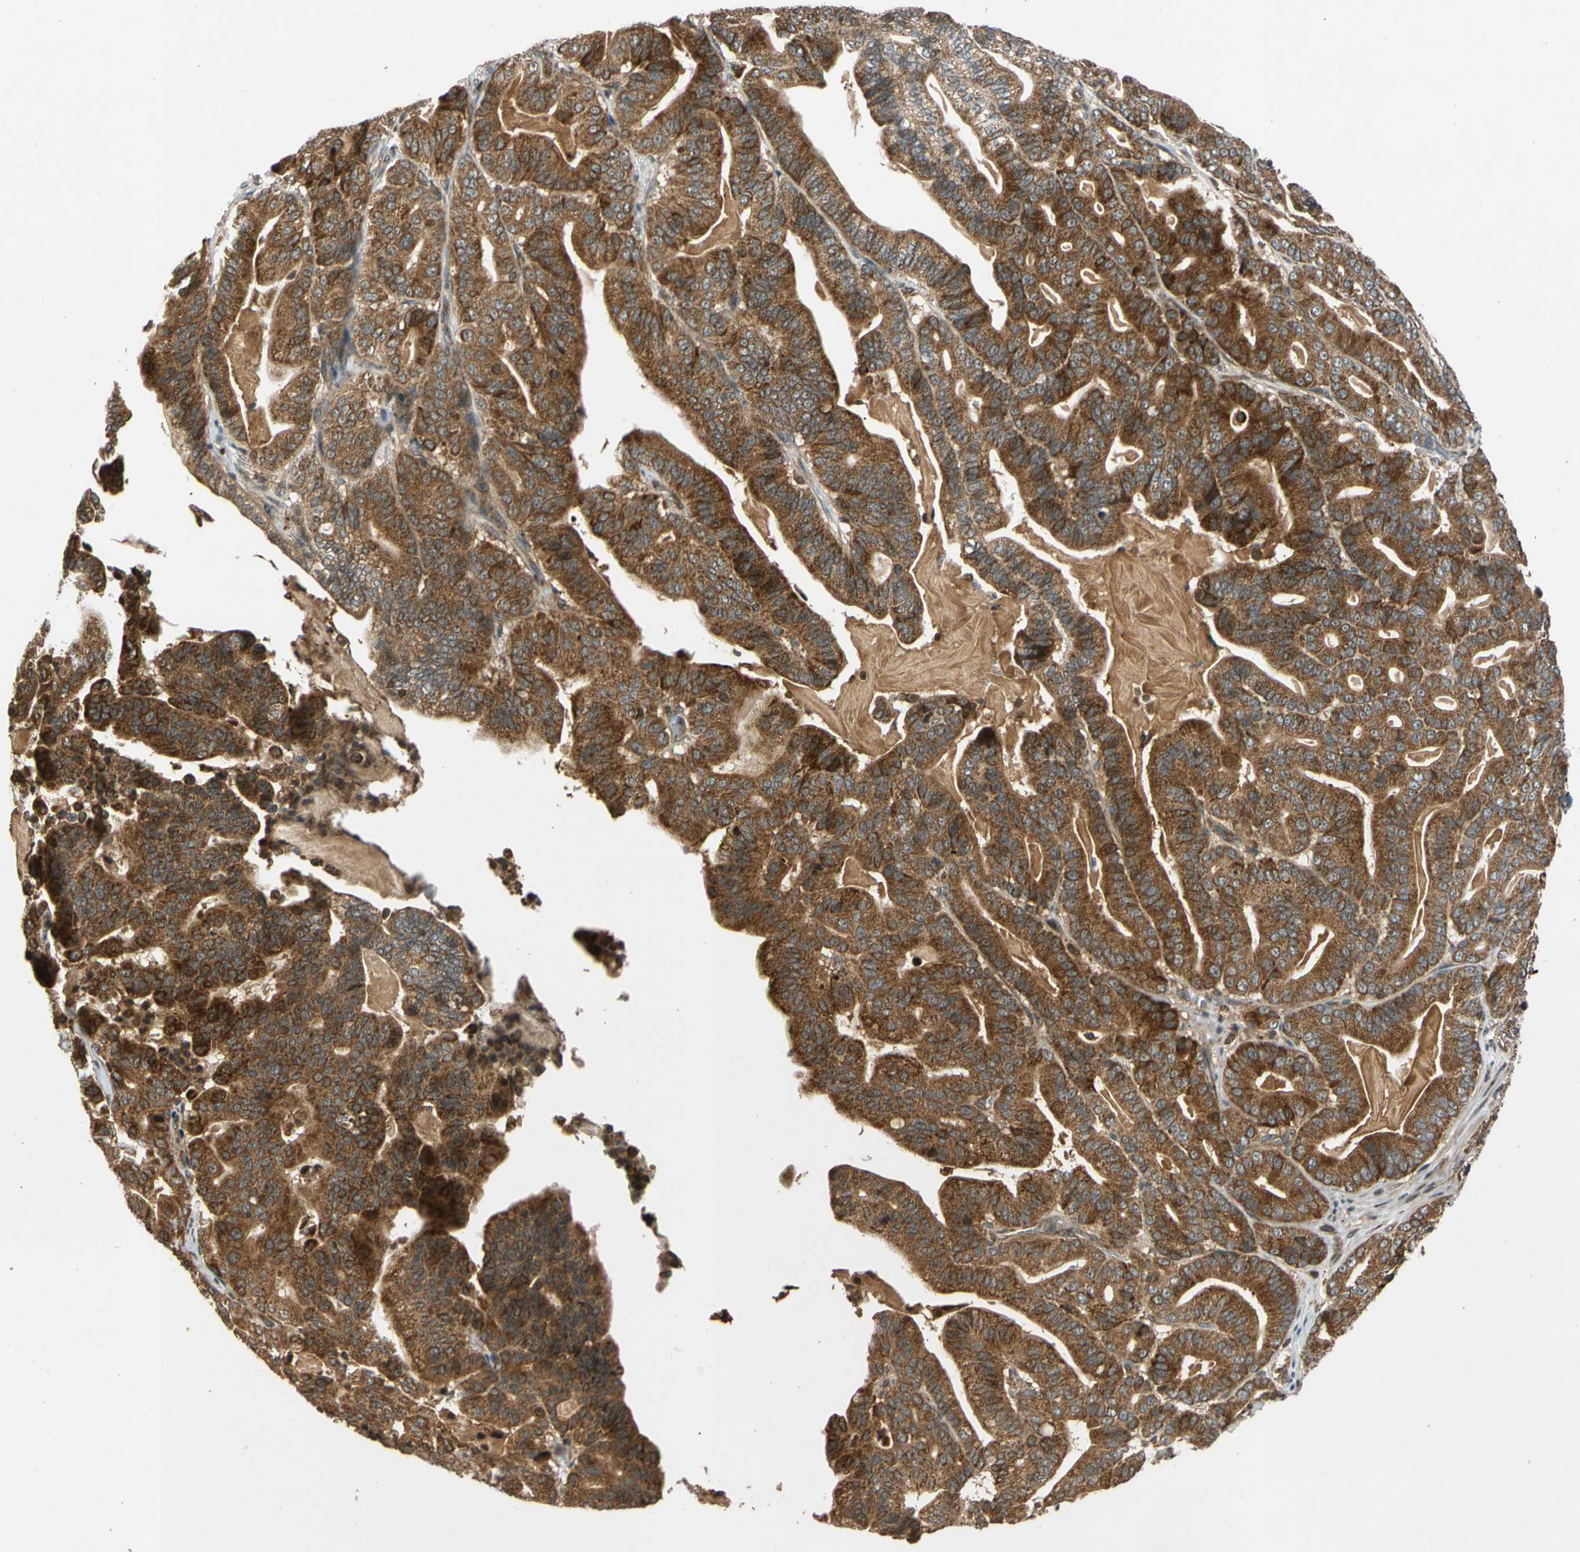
{"staining": {"intensity": "strong", "quantity": ">75%", "location": "cytoplasmic/membranous"}, "tissue": "pancreatic cancer", "cell_type": "Tumor cells", "image_type": "cancer", "snomed": [{"axis": "morphology", "description": "Adenocarcinoma, NOS"}, {"axis": "topography", "description": "Pancreas"}], "caption": "Human pancreatic cancer (adenocarcinoma) stained with a brown dye shows strong cytoplasmic/membranous positive positivity in about >75% of tumor cells.", "gene": "MRPS22", "patient": {"sex": "male", "age": 63}}